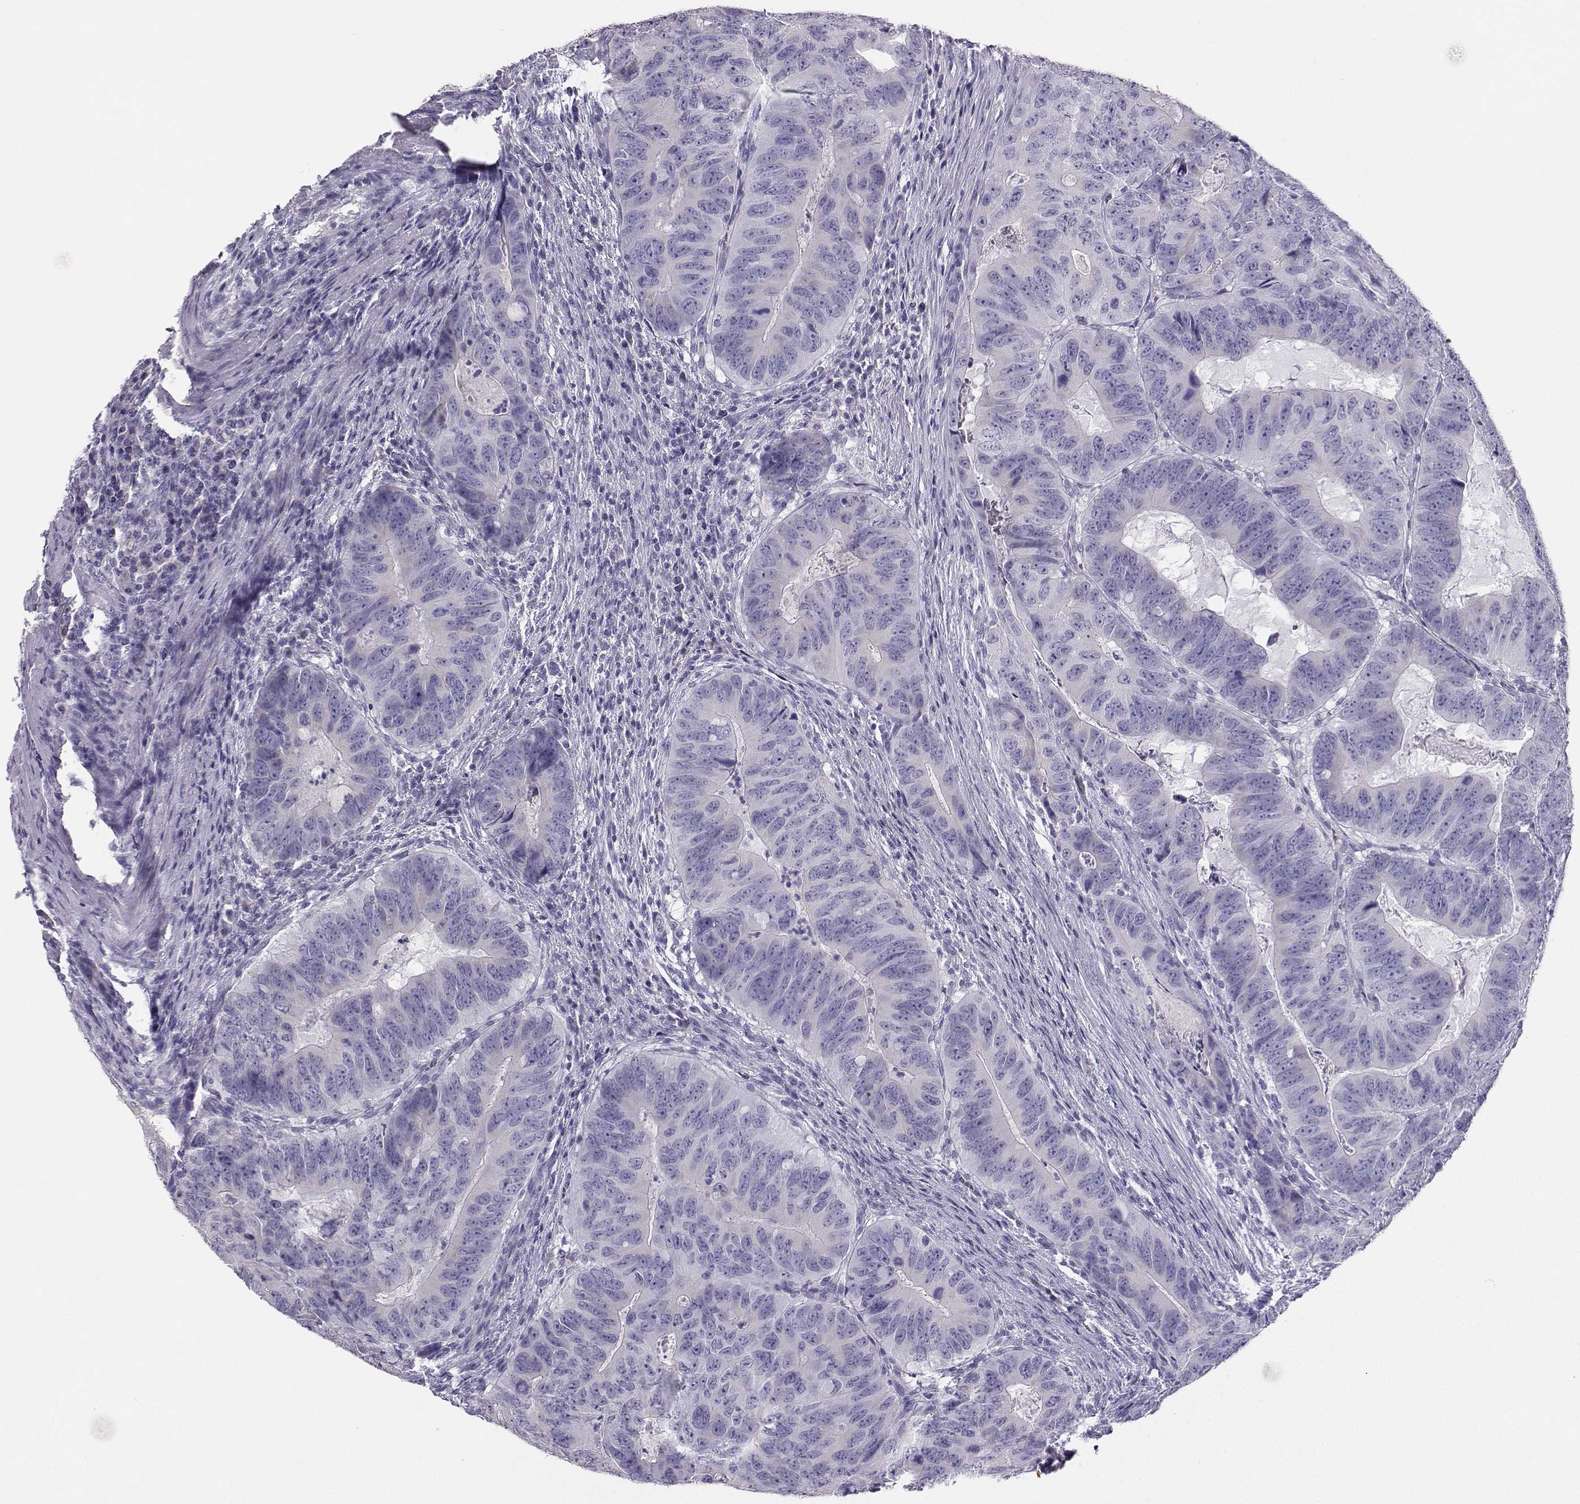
{"staining": {"intensity": "negative", "quantity": "none", "location": "none"}, "tissue": "colorectal cancer", "cell_type": "Tumor cells", "image_type": "cancer", "snomed": [{"axis": "morphology", "description": "Adenocarcinoma, NOS"}, {"axis": "topography", "description": "Colon"}], "caption": "High power microscopy micrograph of an immunohistochemistry image of colorectal cancer, revealing no significant expression in tumor cells. (Brightfield microscopy of DAB immunohistochemistry at high magnification).", "gene": "AVP", "patient": {"sex": "male", "age": 79}}